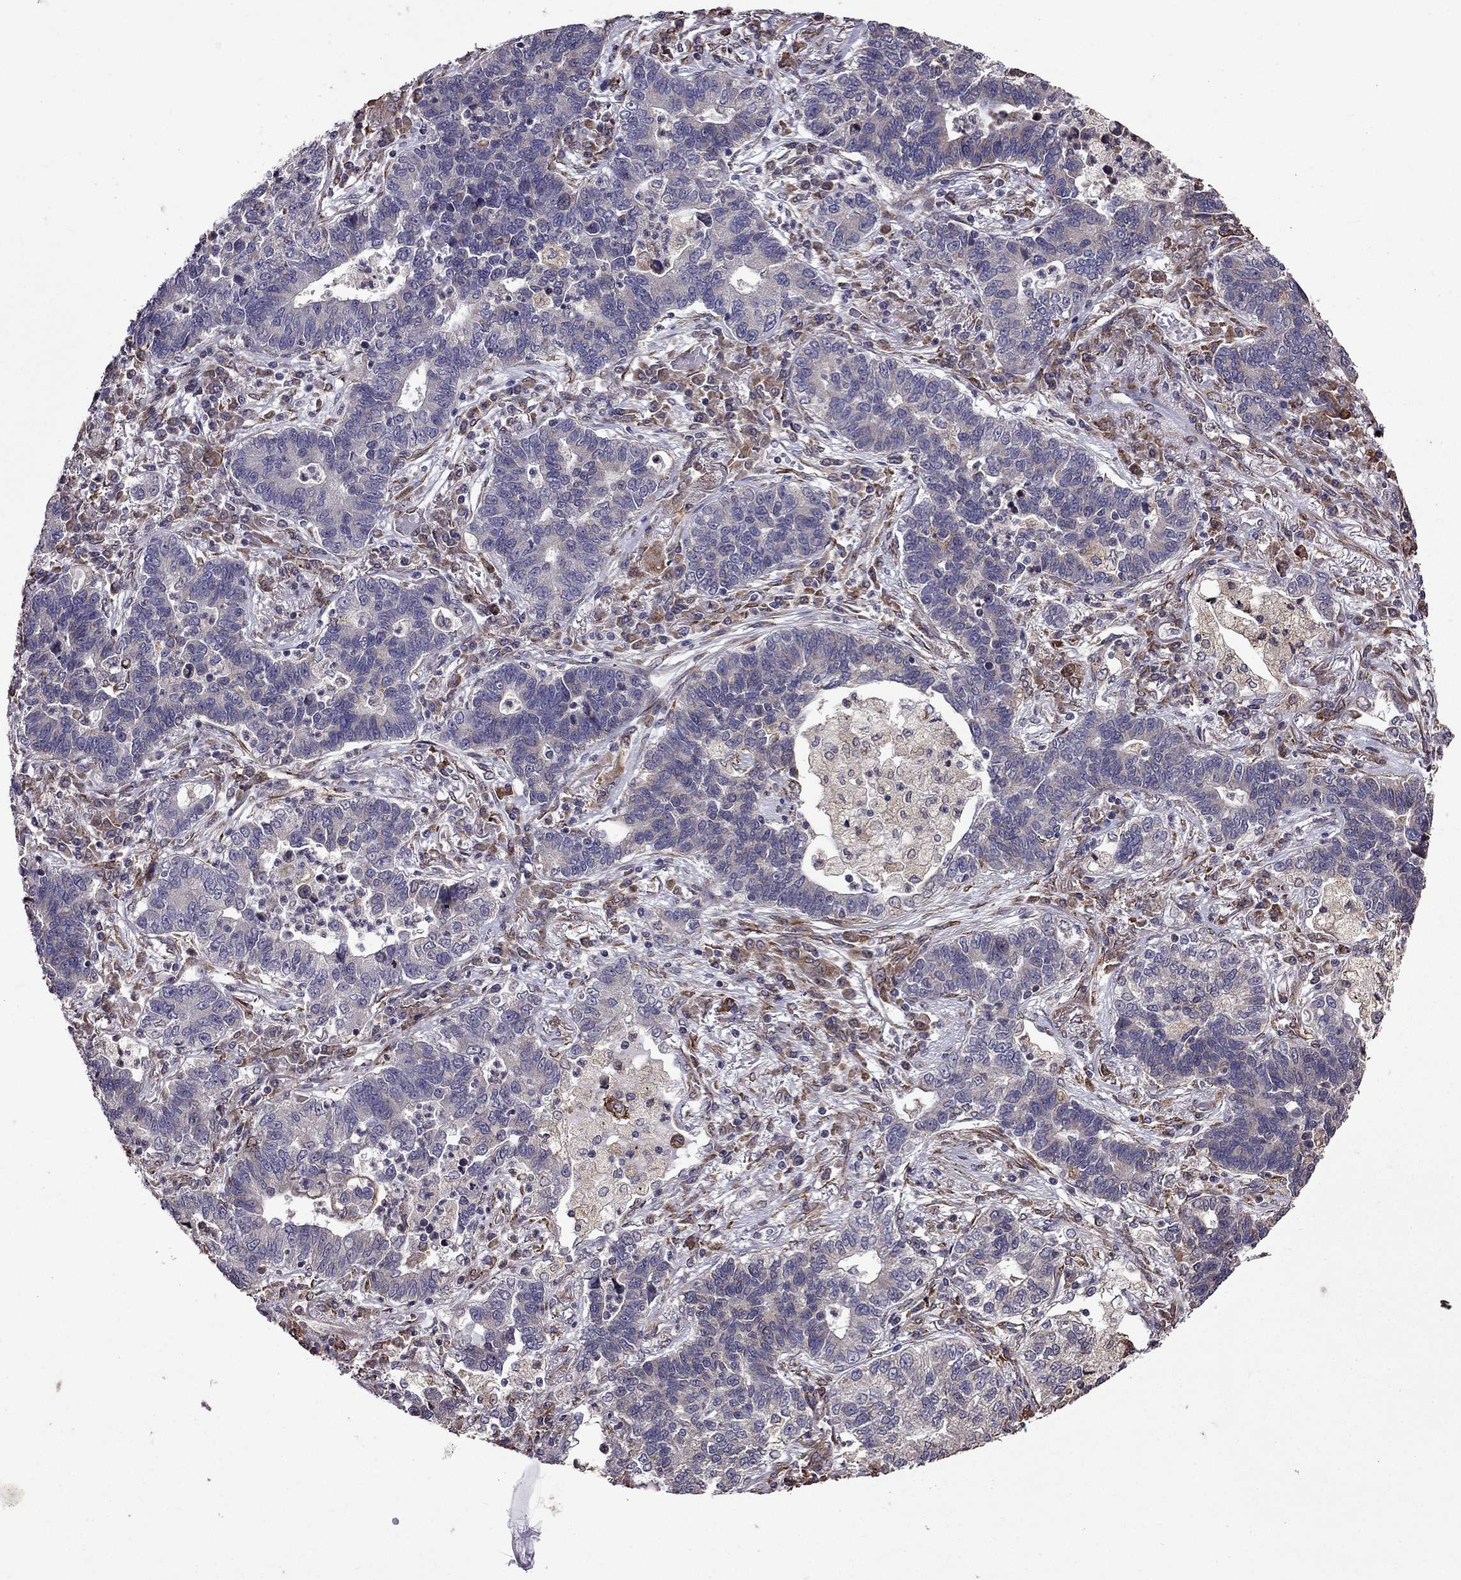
{"staining": {"intensity": "negative", "quantity": "none", "location": "none"}, "tissue": "lung cancer", "cell_type": "Tumor cells", "image_type": "cancer", "snomed": [{"axis": "morphology", "description": "Adenocarcinoma, NOS"}, {"axis": "topography", "description": "Lung"}], "caption": "A high-resolution image shows immunohistochemistry (IHC) staining of lung cancer (adenocarcinoma), which shows no significant expression in tumor cells. (Stains: DAB immunohistochemistry (IHC) with hematoxylin counter stain, Microscopy: brightfield microscopy at high magnification).", "gene": "IKBIP", "patient": {"sex": "female", "age": 57}}